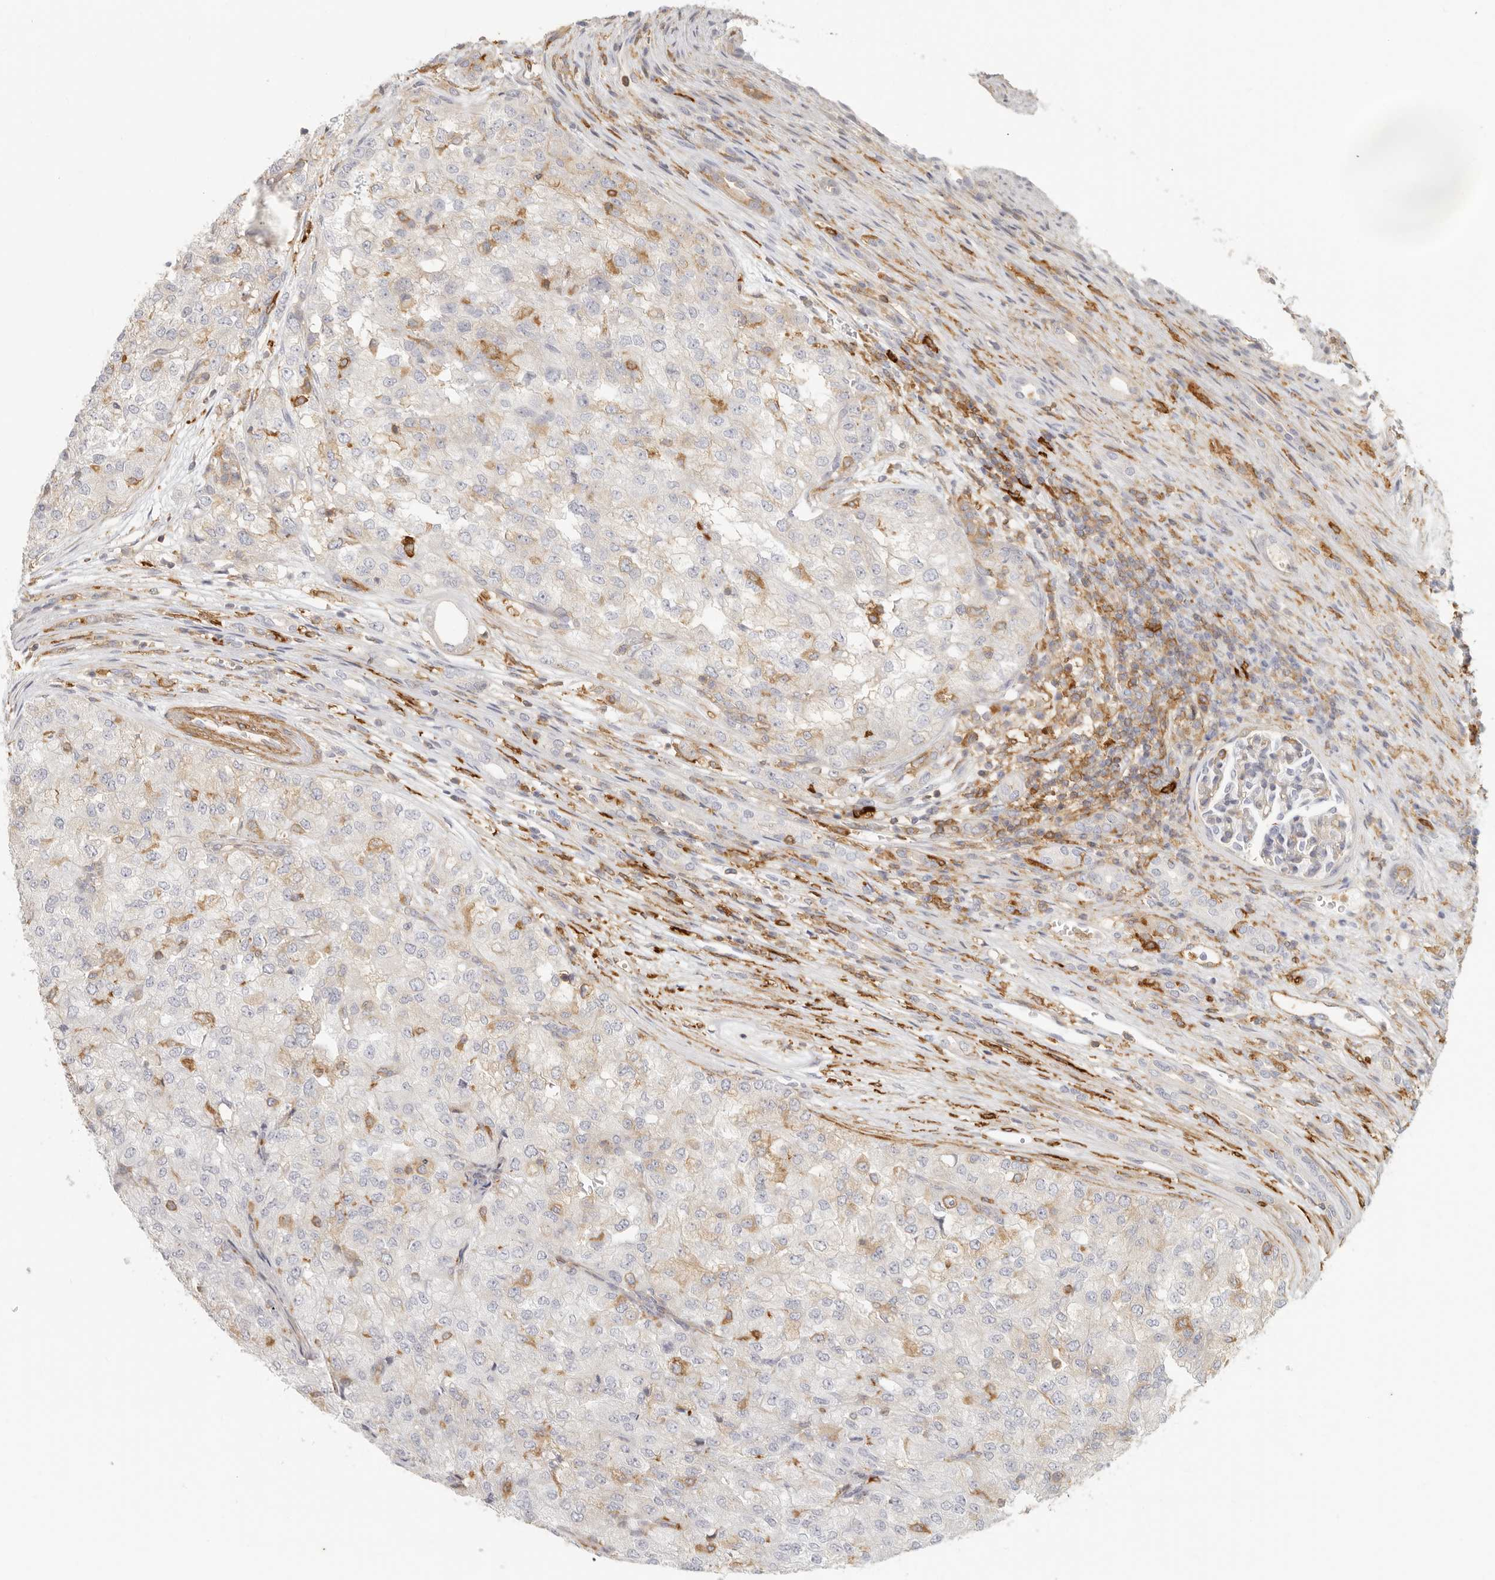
{"staining": {"intensity": "negative", "quantity": "none", "location": "none"}, "tissue": "renal cancer", "cell_type": "Tumor cells", "image_type": "cancer", "snomed": [{"axis": "morphology", "description": "Adenocarcinoma, NOS"}, {"axis": "topography", "description": "Kidney"}], "caption": "Immunohistochemical staining of human renal cancer shows no significant positivity in tumor cells.", "gene": "NIBAN1", "patient": {"sex": "female", "age": 54}}